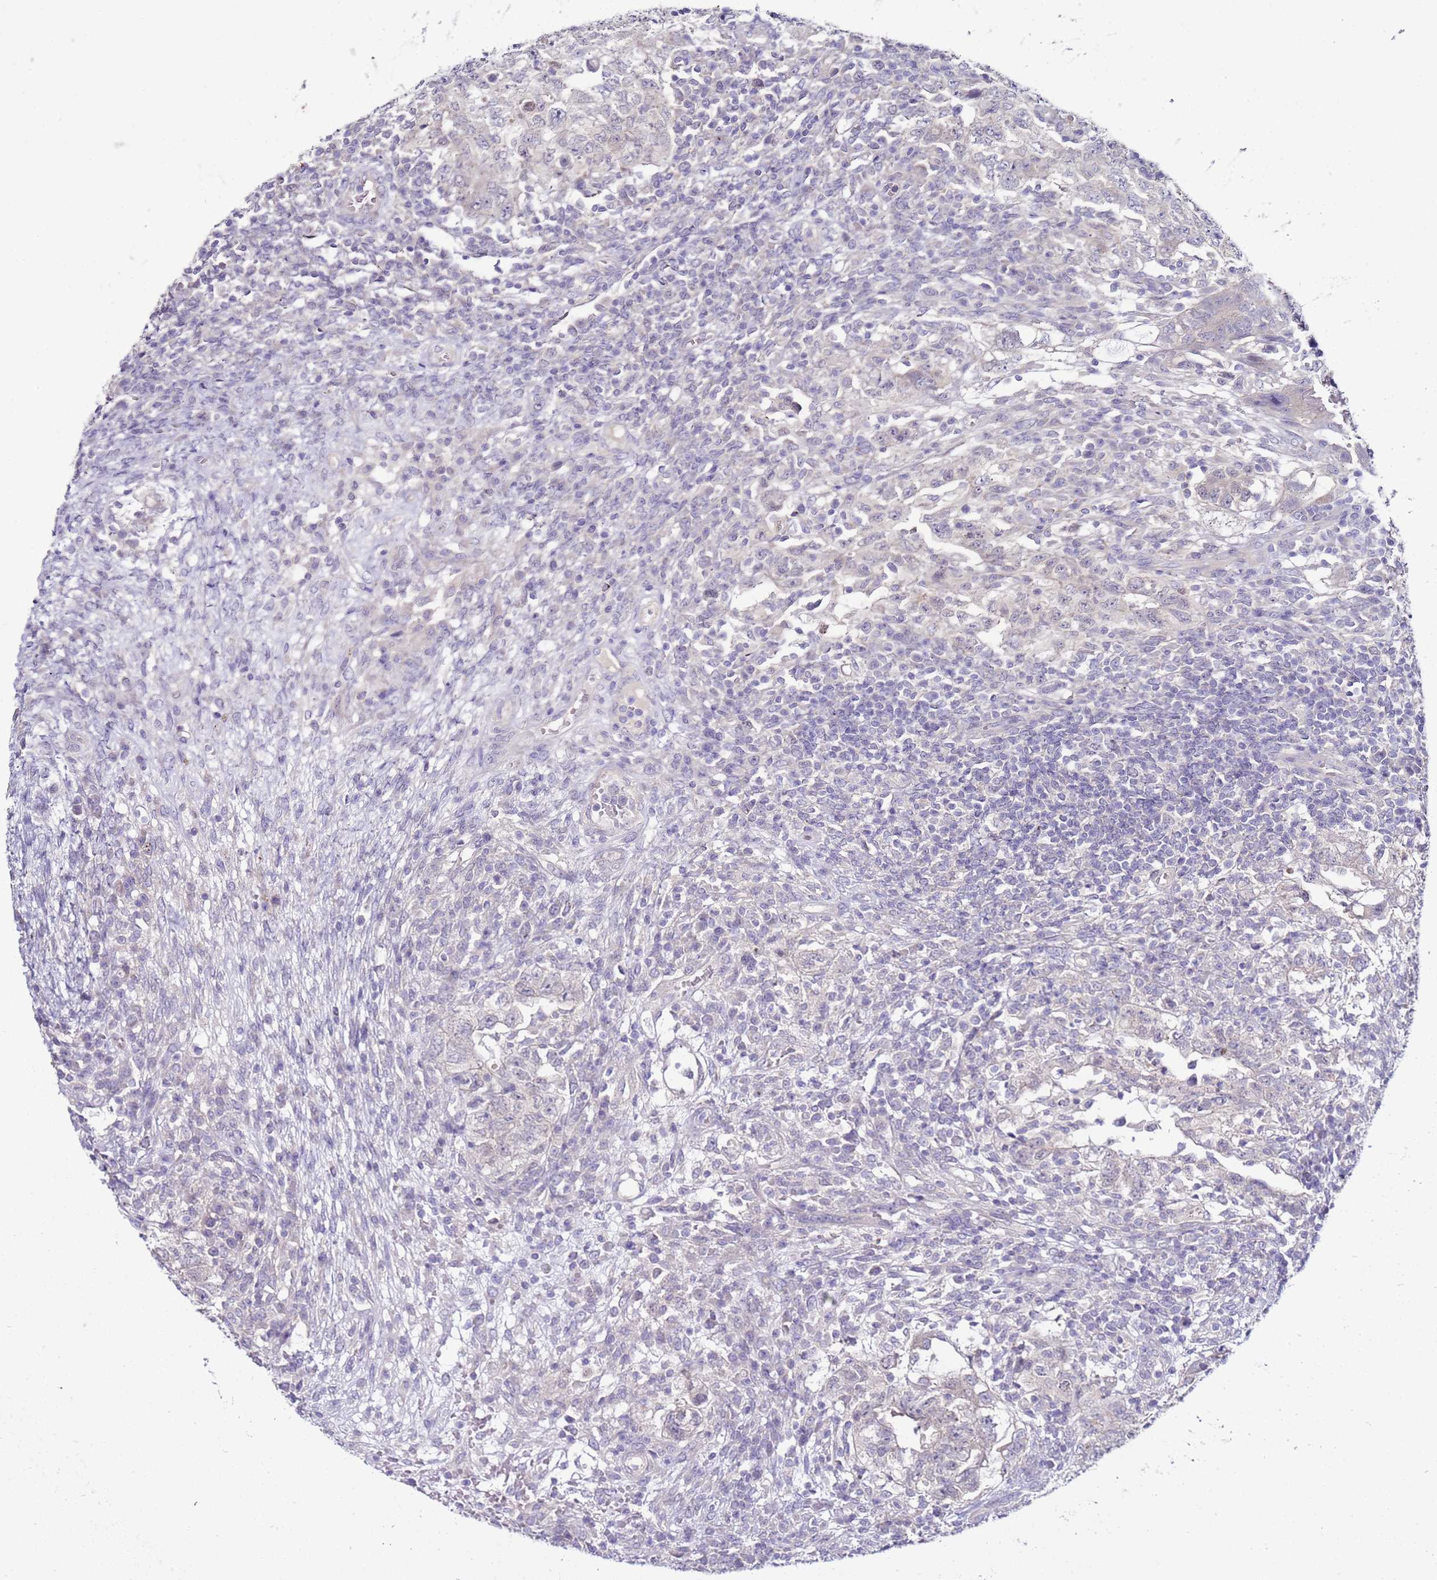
{"staining": {"intensity": "negative", "quantity": "none", "location": "none"}, "tissue": "testis cancer", "cell_type": "Tumor cells", "image_type": "cancer", "snomed": [{"axis": "morphology", "description": "Carcinoma, Embryonal, NOS"}, {"axis": "topography", "description": "Testis"}], "caption": "High magnification brightfield microscopy of testis cancer stained with DAB (brown) and counterstained with hematoxylin (blue): tumor cells show no significant expression.", "gene": "GPN3", "patient": {"sex": "male", "age": 26}}